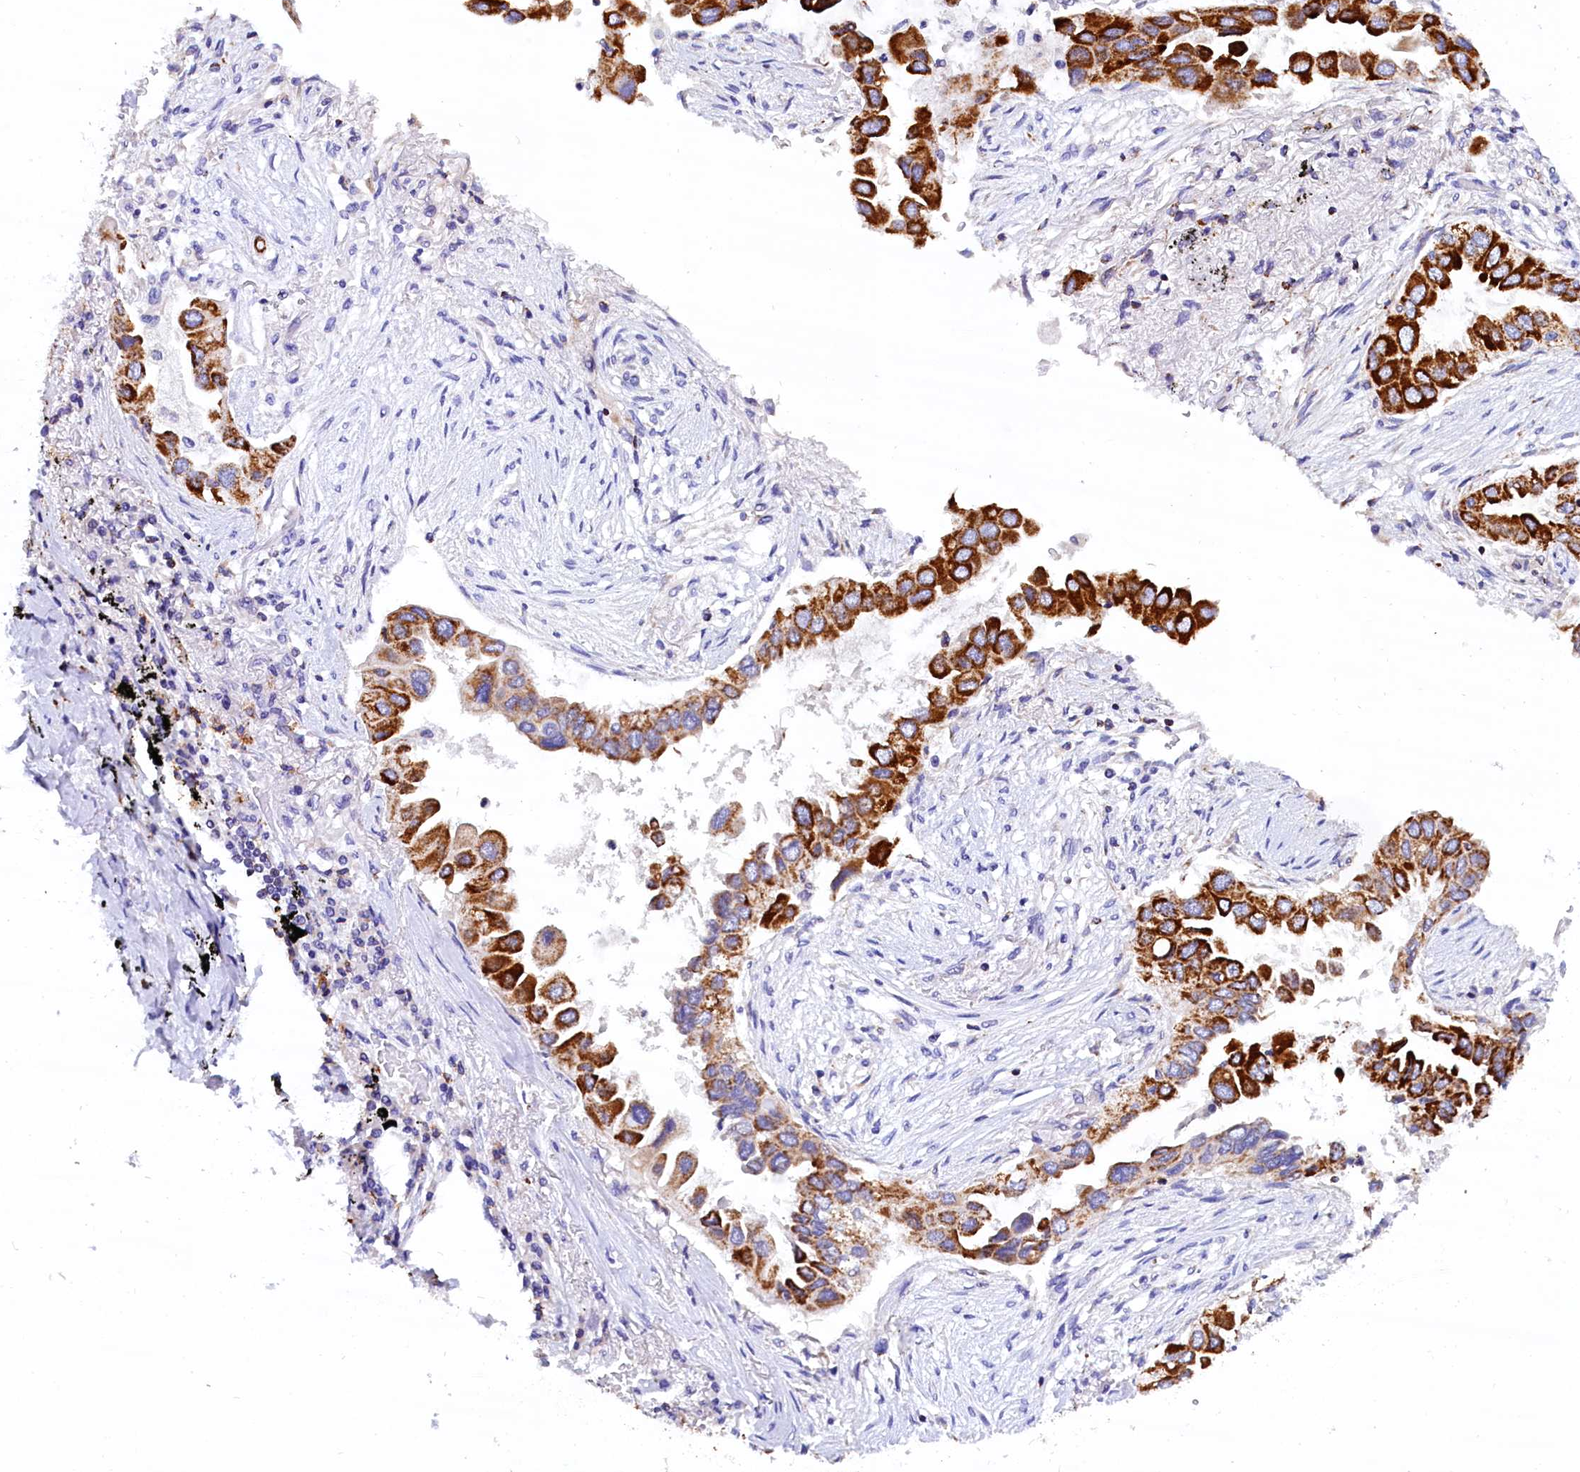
{"staining": {"intensity": "strong", "quantity": ">75%", "location": "cytoplasmic/membranous"}, "tissue": "lung cancer", "cell_type": "Tumor cells", "image_type": "cancer", "snomed": [{"axis": "morphology", "description": "Adenocarcinoma, NOS"}, {"axis": "topography", "description": "Lung"}], "caption": "Adenocarcinoma (lung) was stained to show a protein in brown. There is high levels of strong cytoplasmic/membranous staining in about >75% of tumor cells.", "gene": "ABAT", "patient": {"sex": "female", "age": 76}}